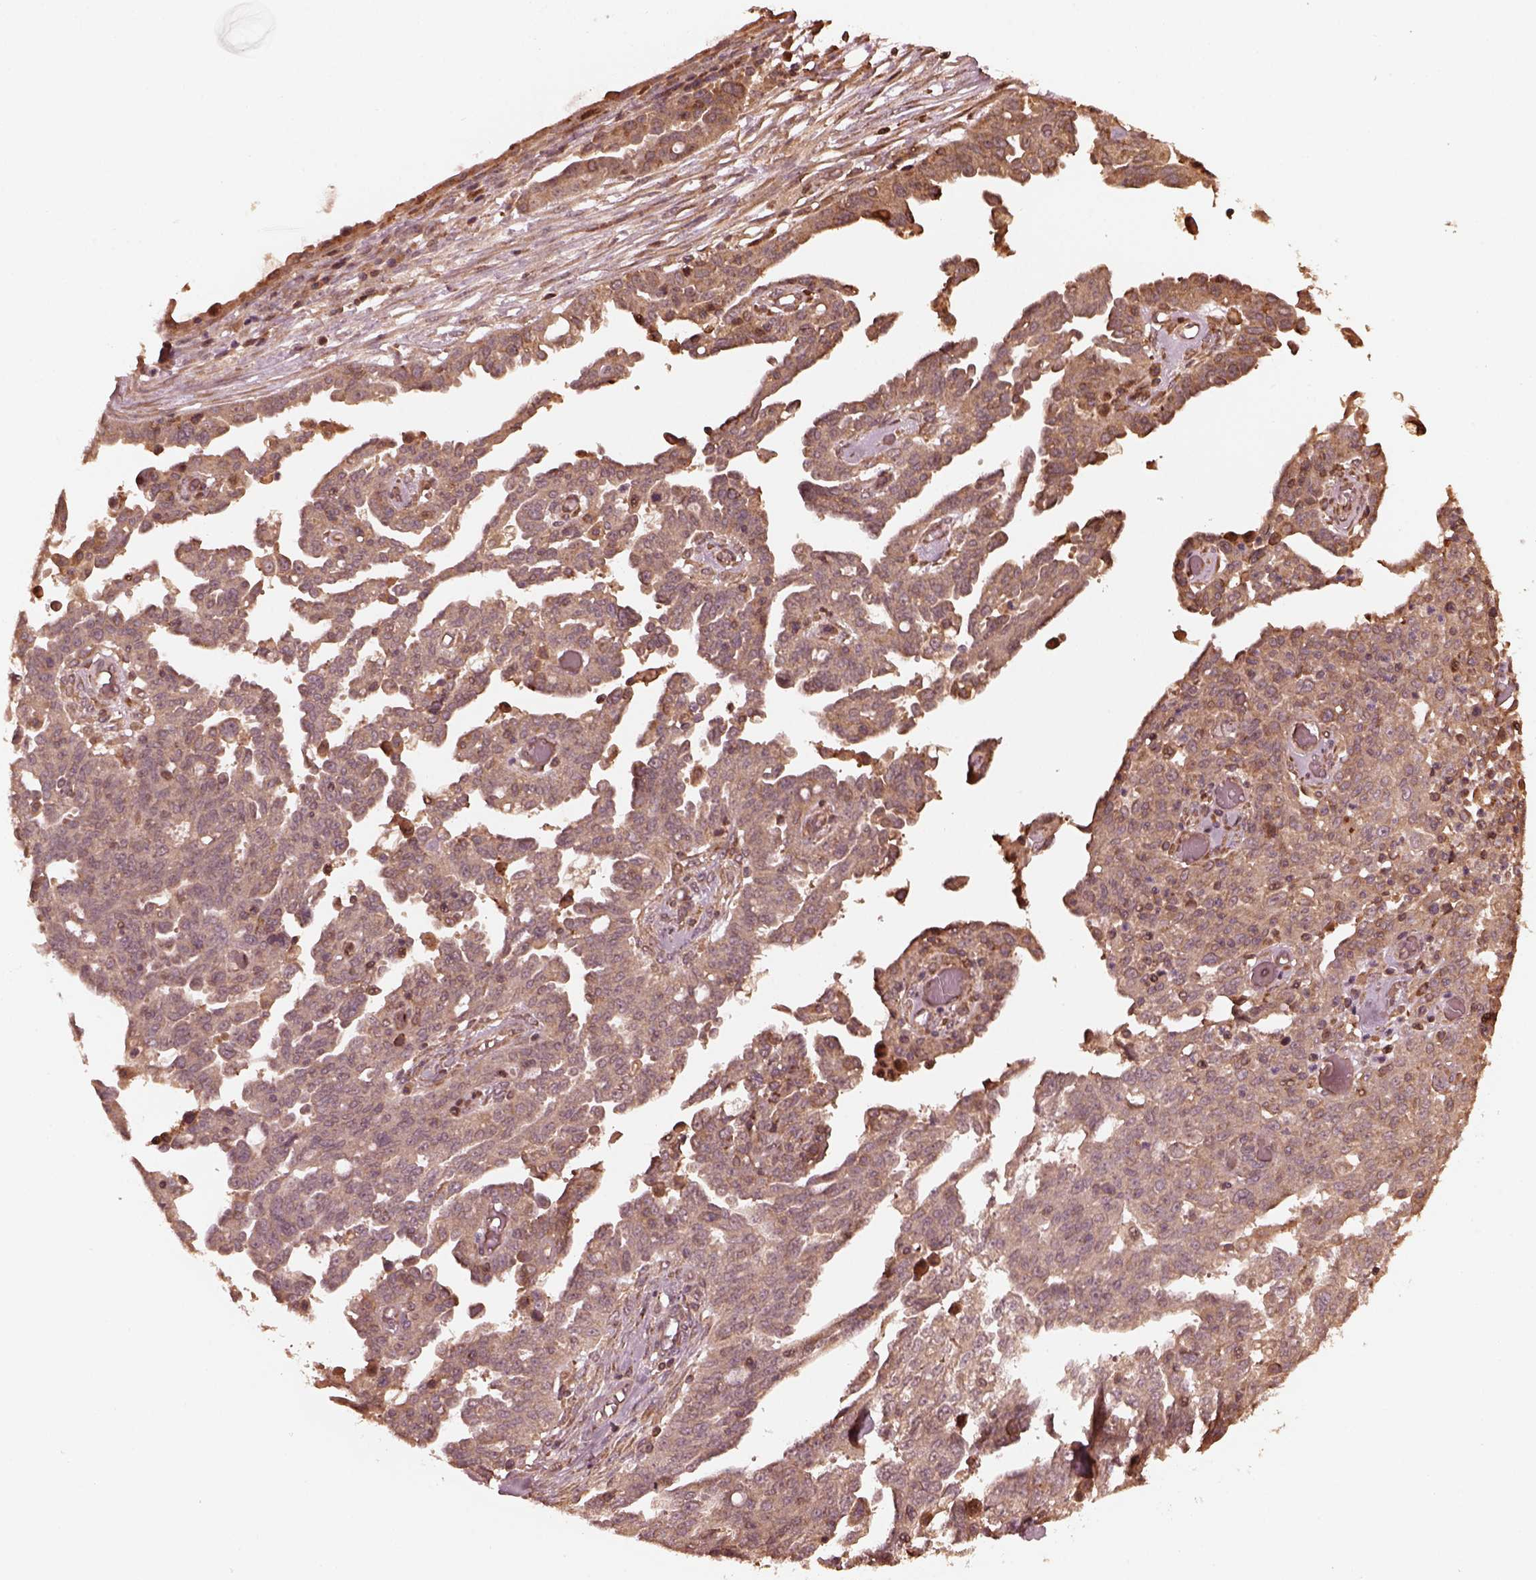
{"staining": {"intensity": "weak", "quantity": ">75%", "location": "cytoplasmic/membranous"}, "tissue": "ovarian cancer", "cell_type": "Tumor cells", "image_type": "cancer", "snomed": [{"axis": "morphology", "description": "Cystadenocarcinoma, serous, NOS"}, {"axis": "topography", "description": "Ovary"}], "caption": "A low amount of weak cytoplasmic/membranous staining is present in about >75% of tumor cells in serous cystadenocarcinoma (ovarian) tissue. The protein is stained brown, and the nuclei are stained in blue (DAB IHC with brightfield microscopy, high magnification).", "gene": "ZNF292", "patient": {"sex": "female", "age": 67}}